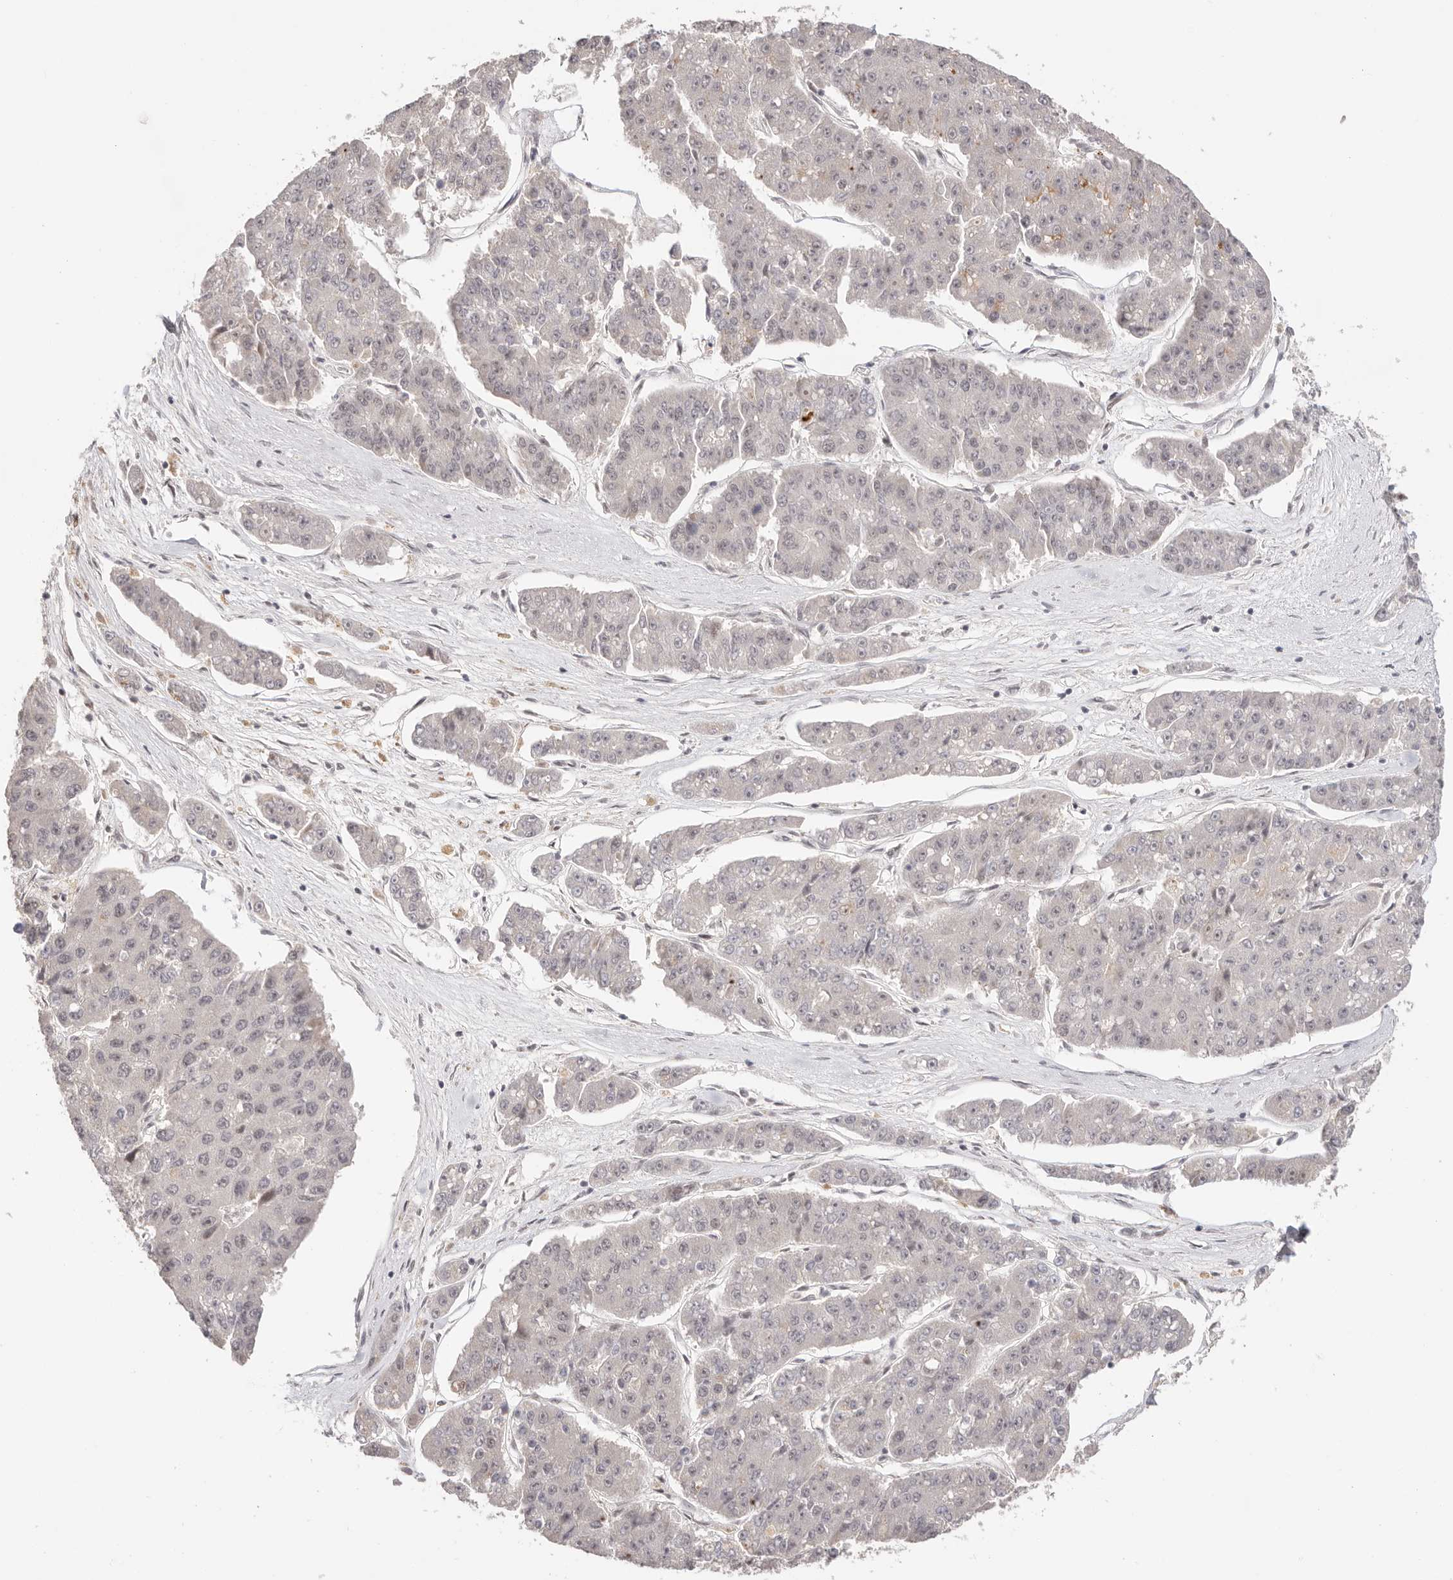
{"staining": {"intensity": "negative", "quantity": "none", "location": "none"}, "tissue": "pancreatic cancer", "cell_type": "Tumor cells", "image_type": "cancer", "snomed": [{"axis": "morphology", "description": "Adenocarcinoma, NOS"}, {"axis": "topography", "description": "Pancreas"}], "caption": "IHC of pancreatic adenocarcinoma shows no expression in tumor cells.", "gene": "RFC3", "patient": {"sex": "male", "age": 50}}